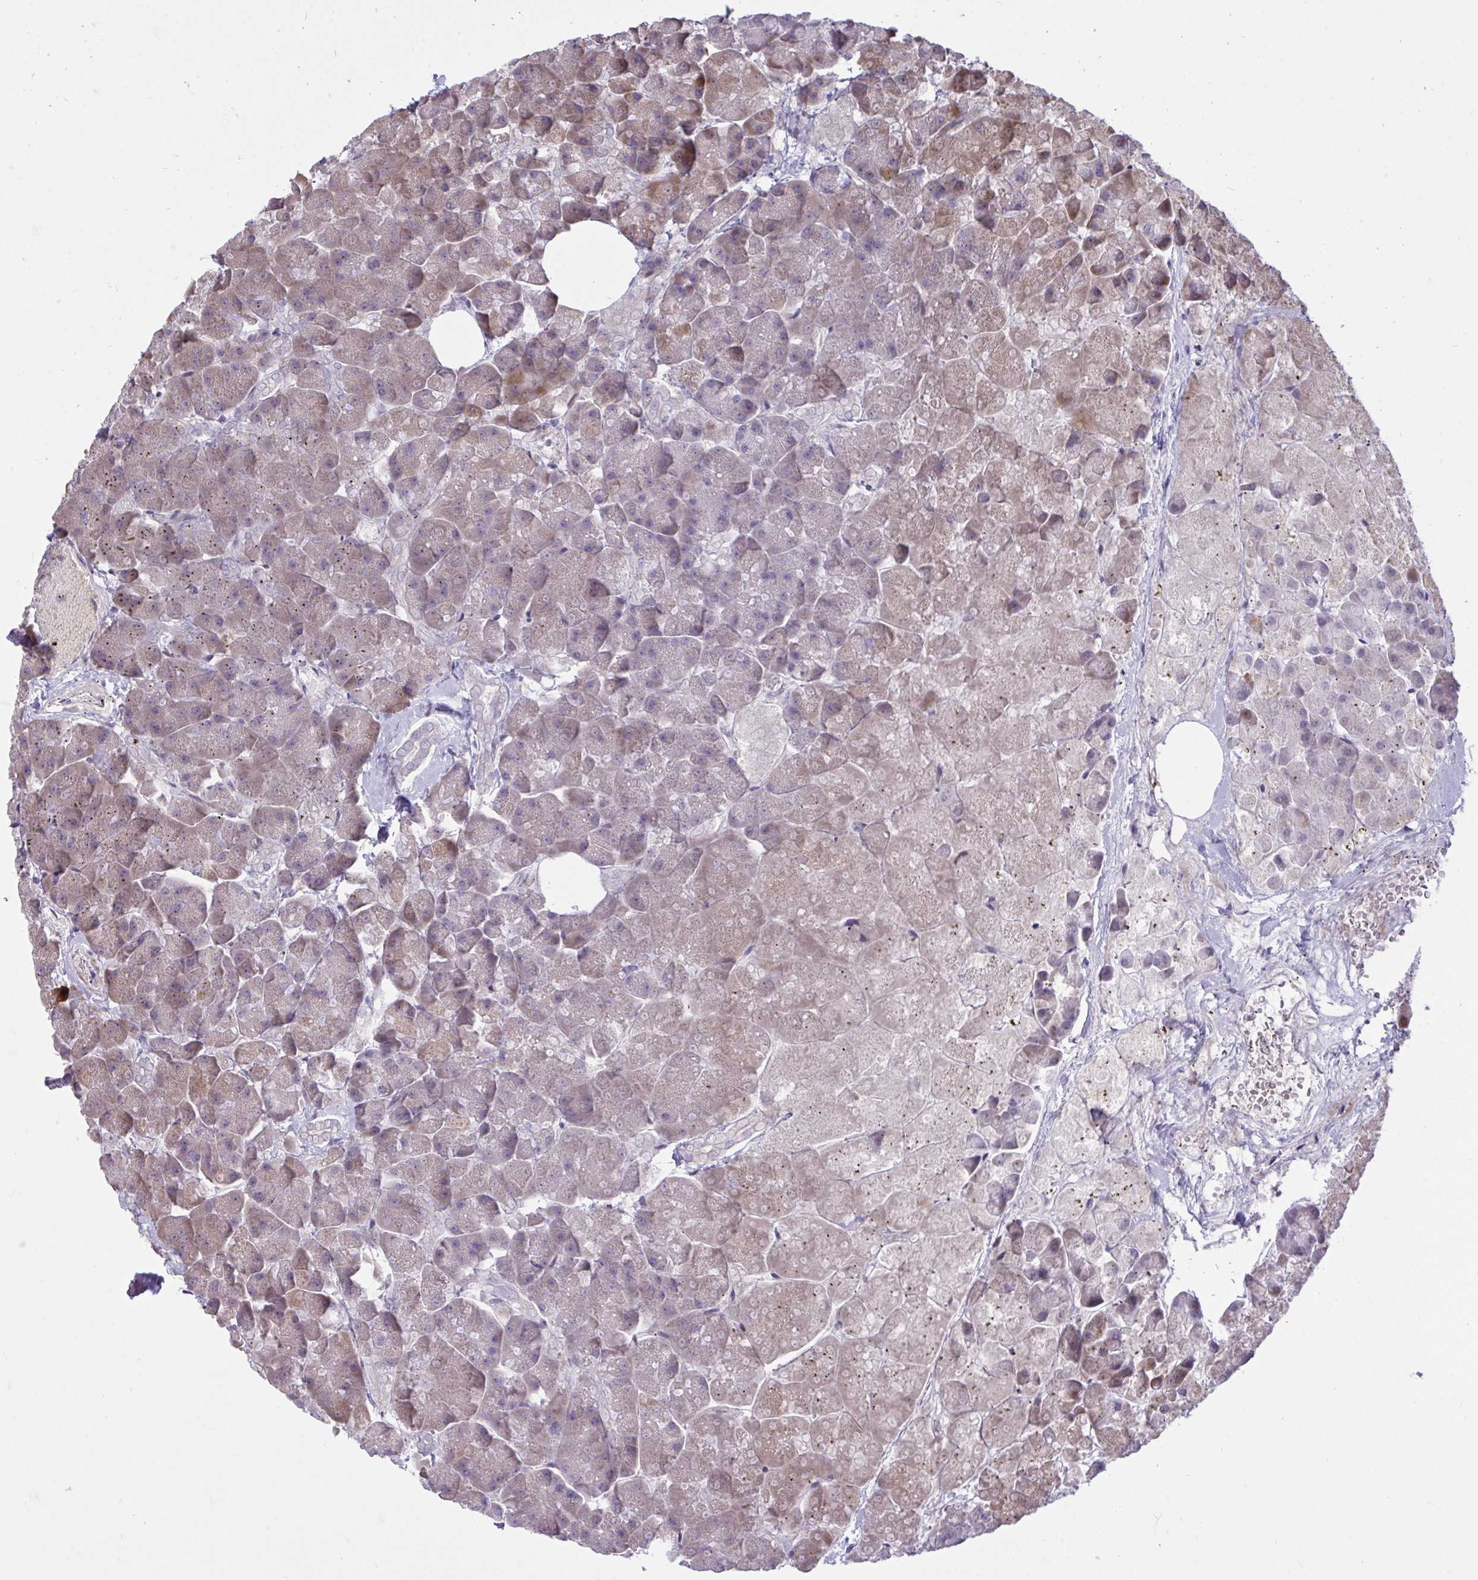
{"staining": {"intensity": "weak", "quantity": "25%-75%", "location": "cytoplasmic/membranous"}, "tissue": "pancreas", "cell_type": "Exocrine glandular cells", "image_type": "normal", "snomed": [{"axis": "morphology", "description": "Normal tissue, NOS"}, {"axis": "topography", "description": "Pancreas"}, {"axis": "topography", "description": "Peripheral nerve tissue"}], "caption": "Immunohistochemical staining of unremarkable pancreas exhibits 25%-75% levels of weak cytoplasmic/membranous protein expression in approximately 25%-75% of exocrine glandular cells.", "gene": "HMBOX1", "patient": {"sex": "male", "age": 54}}